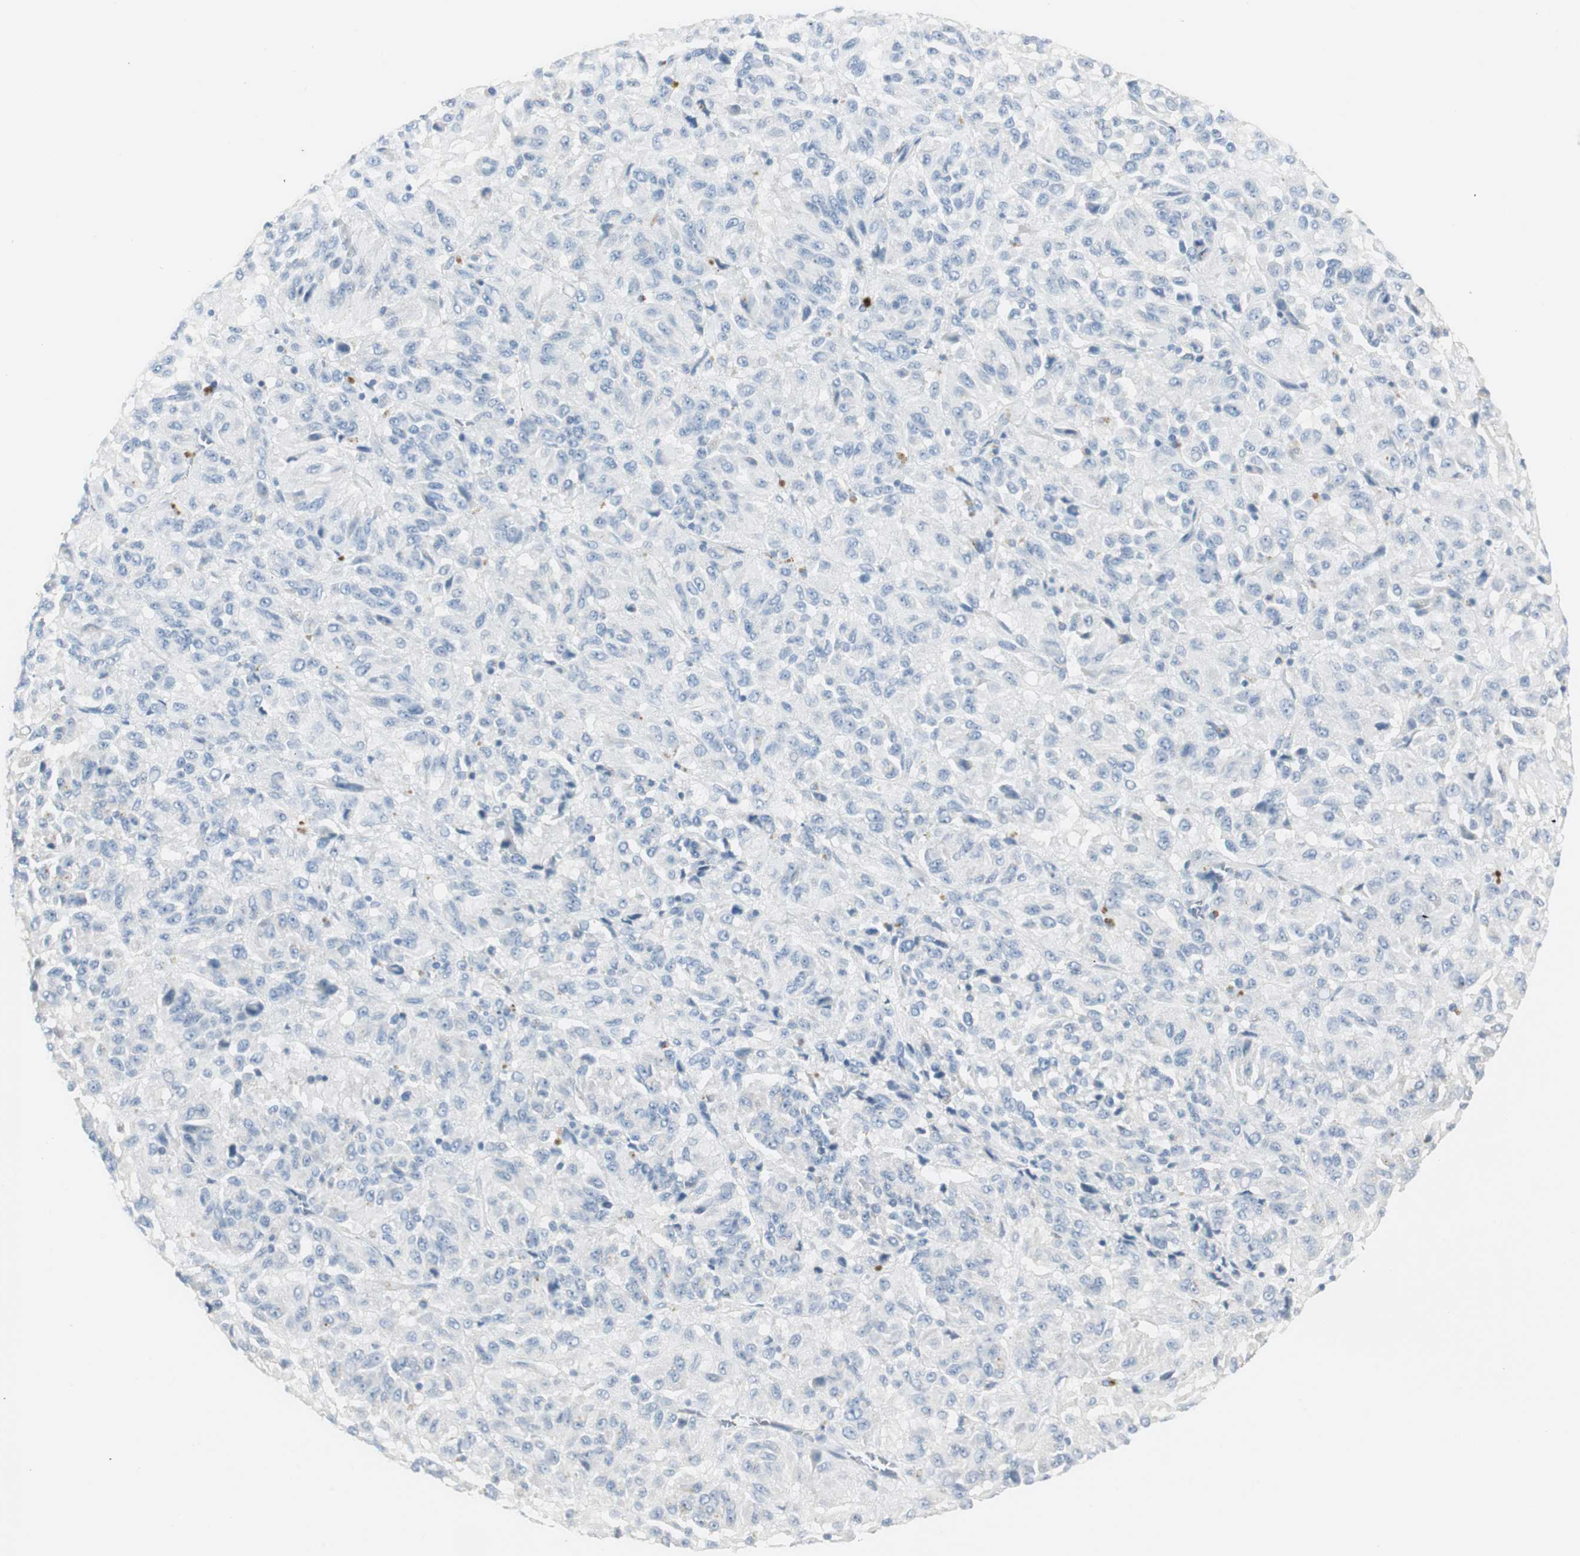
{"staining": {"intensity": "weak", "quantity": "<25%", "location": "cytoplasmic/membranous"}, "tissue": "melanoma", "cell_type": "Tumor cells", "image_type": "cancer", "snomed": [{"axis": "morphology", "description": "Malignant melanoma, Metastatic site"}, {"axis": "topography", "description": "Lung"}], "caption": "An immunohistochemistry photomicrograph of melanoma is shown. There is no staining in tumor cells of melanoma.", "gene": "LRP2", "patient": {"sex": "male", "age": 64}}